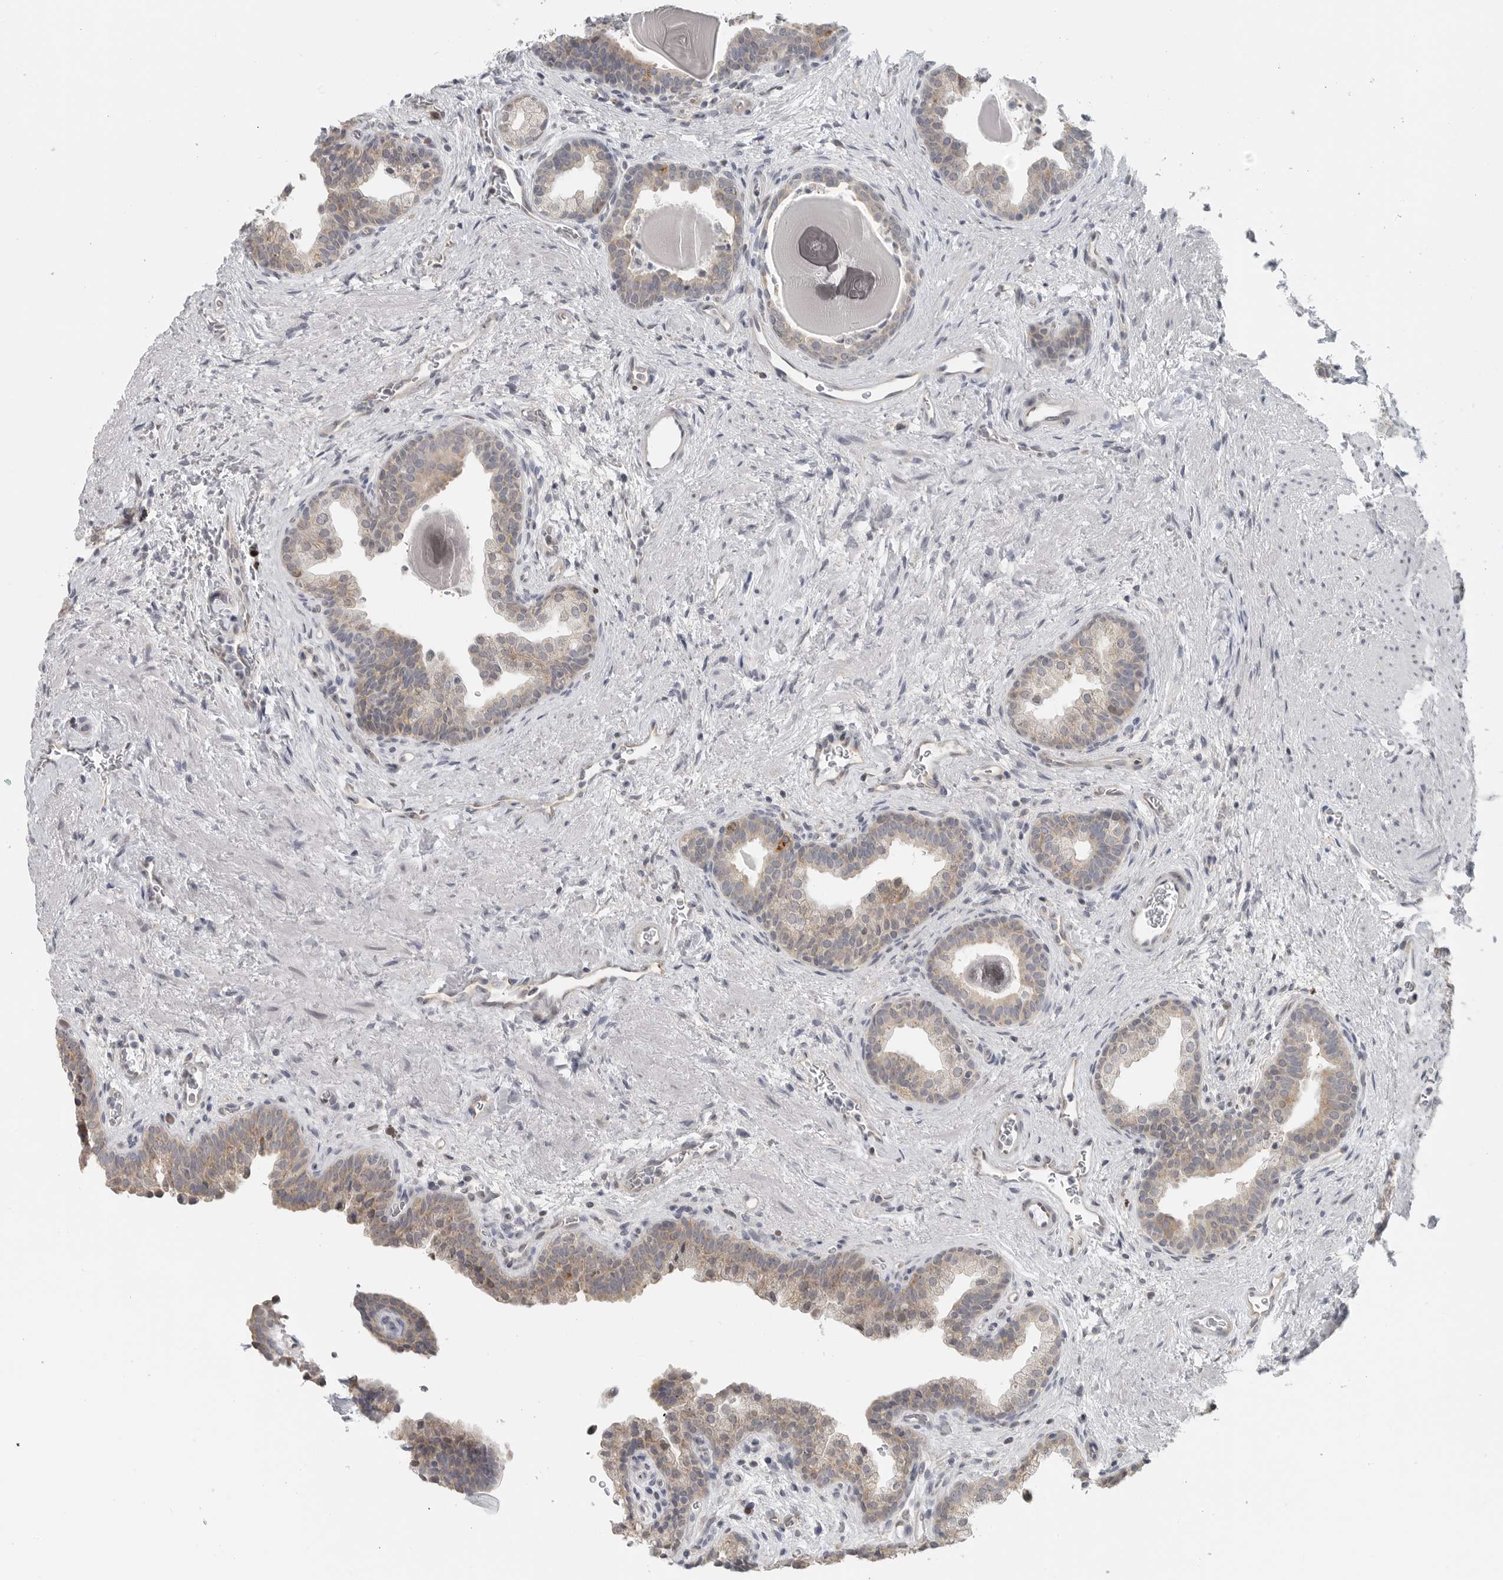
{"staining": {"intensity": "weak", "quantity": "25%-75%", "location": "cytoplasmic/membranous"}, "tissue": "prostate", "cell_type": "Glandular cells", "image_type": "normal", "snomed": [{"axis": "morphology", "description": "Normal tissue, NOS"}, {"axis": "topography", "description": "Prostate"}], "caption": "Protein staining of benign prostate demonstrates weak cytoplasmic/membranous expression in about 25%-75% of glandular cells.", "gene": "IL12RB2", "patient": {"sex": "male", "age": 48}}